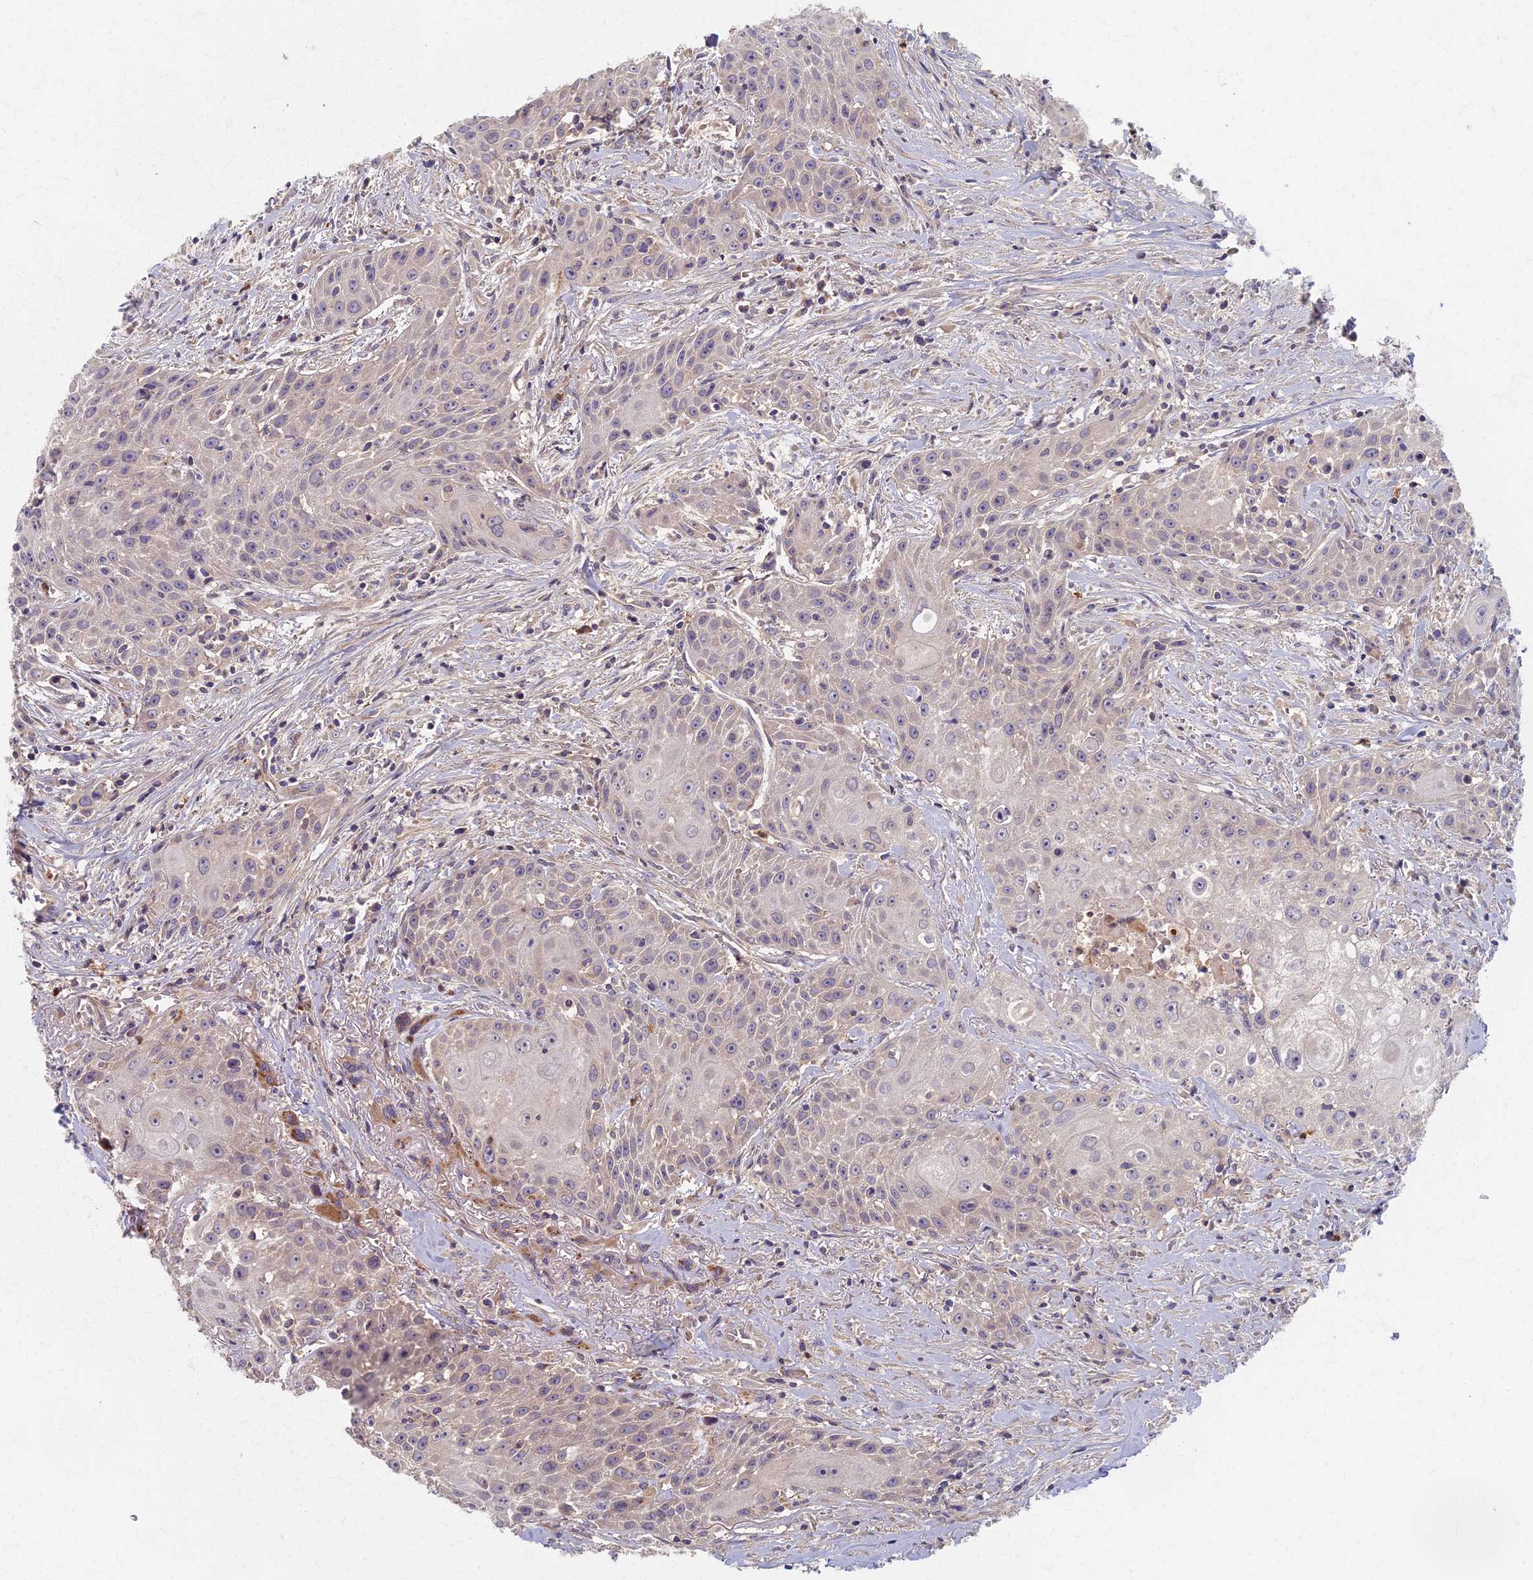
{"staining": {"intensity": "negative", "quantity": "none", "location": "none"}, "tissue": "head and neck cancer", "cell_type": "Tumor cells", "image_type": "cancer", "snomed": [{"axis": "morphology", "description": "Squamous cell carcinoma, NOS"}, {"axis": "topography", "description": "Oral tissue"}, {"axis": "topography", "description": "Head-Neck"}], "caption": "Protein analysis of head and neck cancer exhibits no significant staining in tumor cells.", "gene": "AP4E1", "patient": {"sex": "female", "age": 82}}